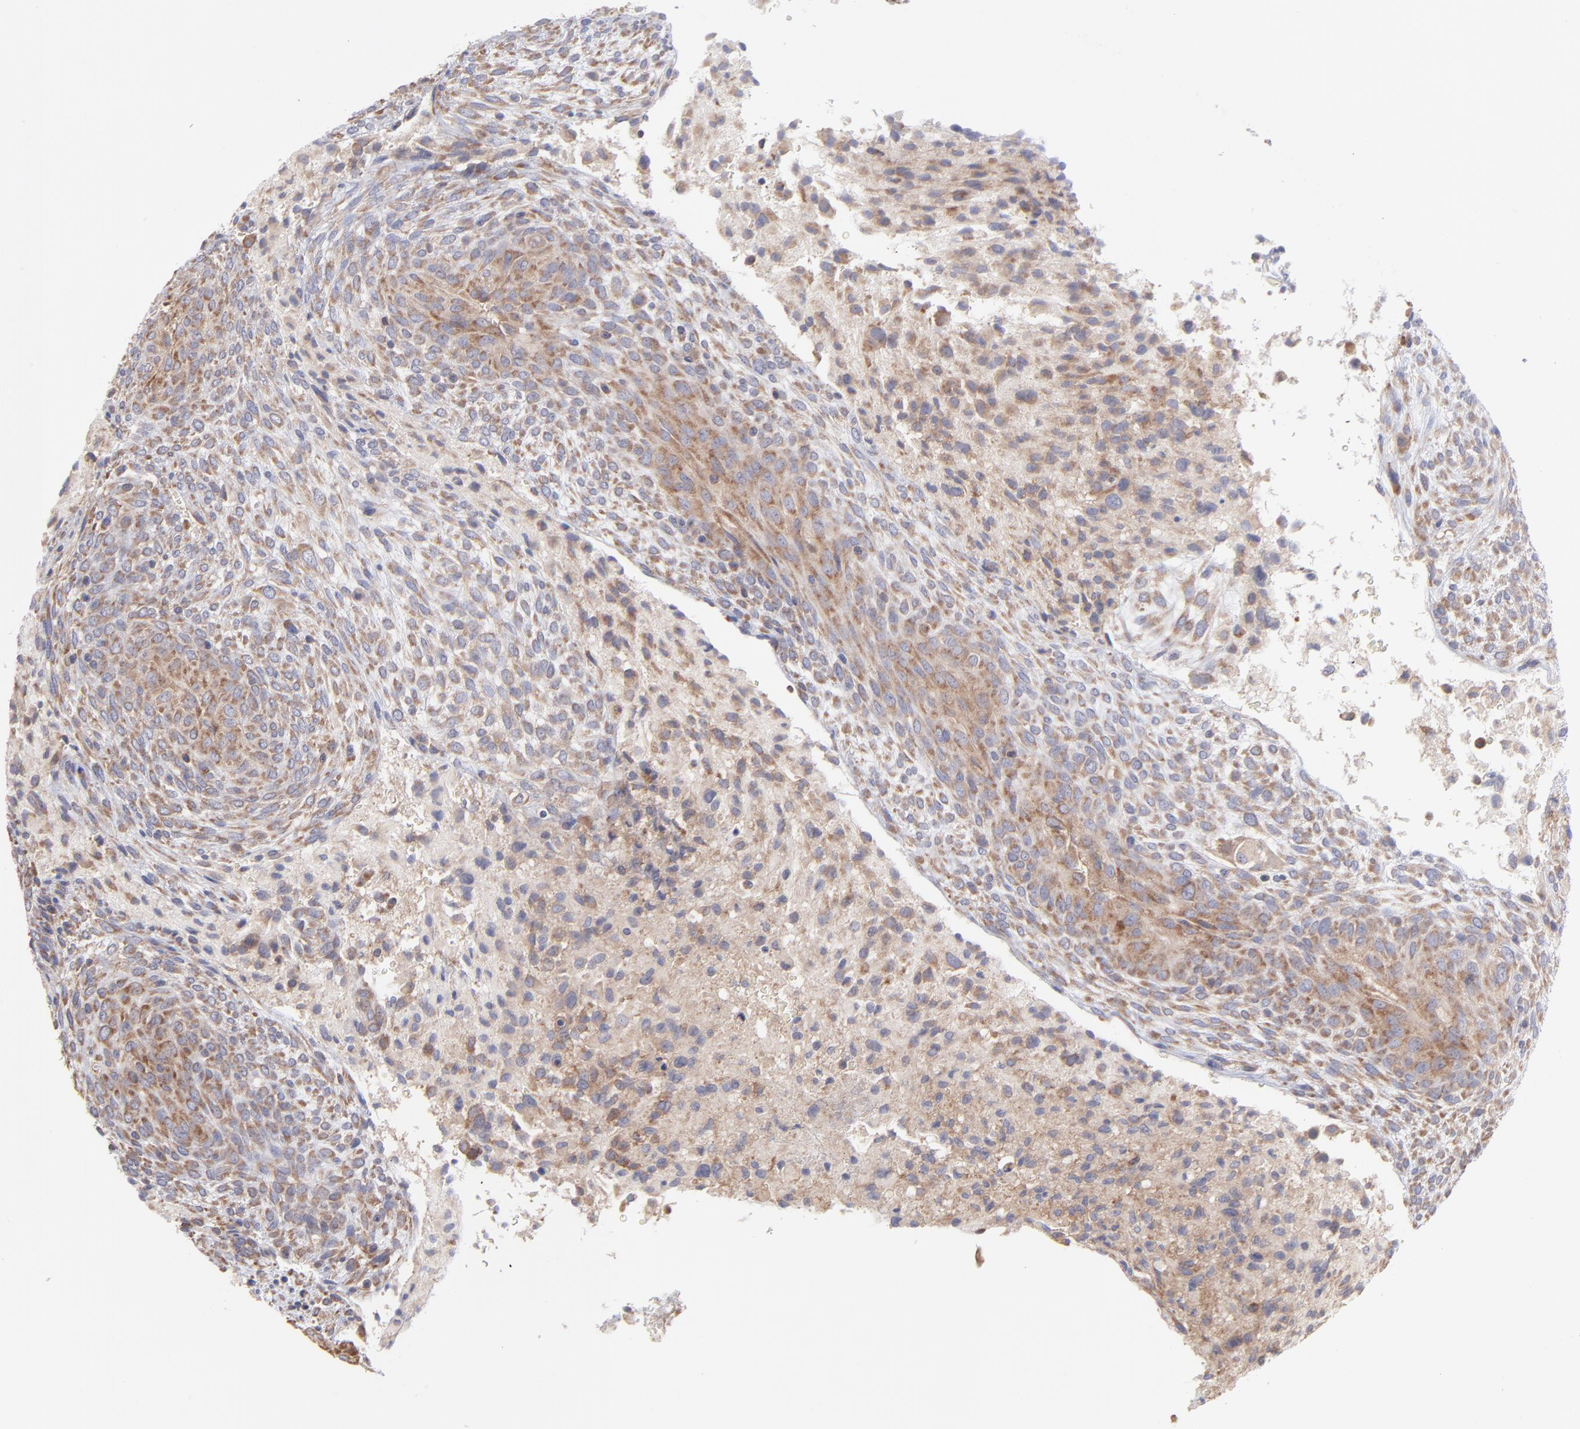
{"staining": {"intensity": "weak", "quantity": "25%-75%", "location": "cytoplasmic/membranous"}, "tissue": "glioma", "cell_type": "Tumor cells", "image_type": "cancer", "snomed": [{"axis": "morphology", "description": "Glioma, malignant, High grade"}, {"axis": "topography", "description": "Cerebral cortex"}], "caption": "Weak cytoplasmic/membranous staining is seen in about 25%-75% of tumor cells in malignant glioma (high-grade).", "gene": "RPLP0", "patient": {"sex": "female", "age": 55}}